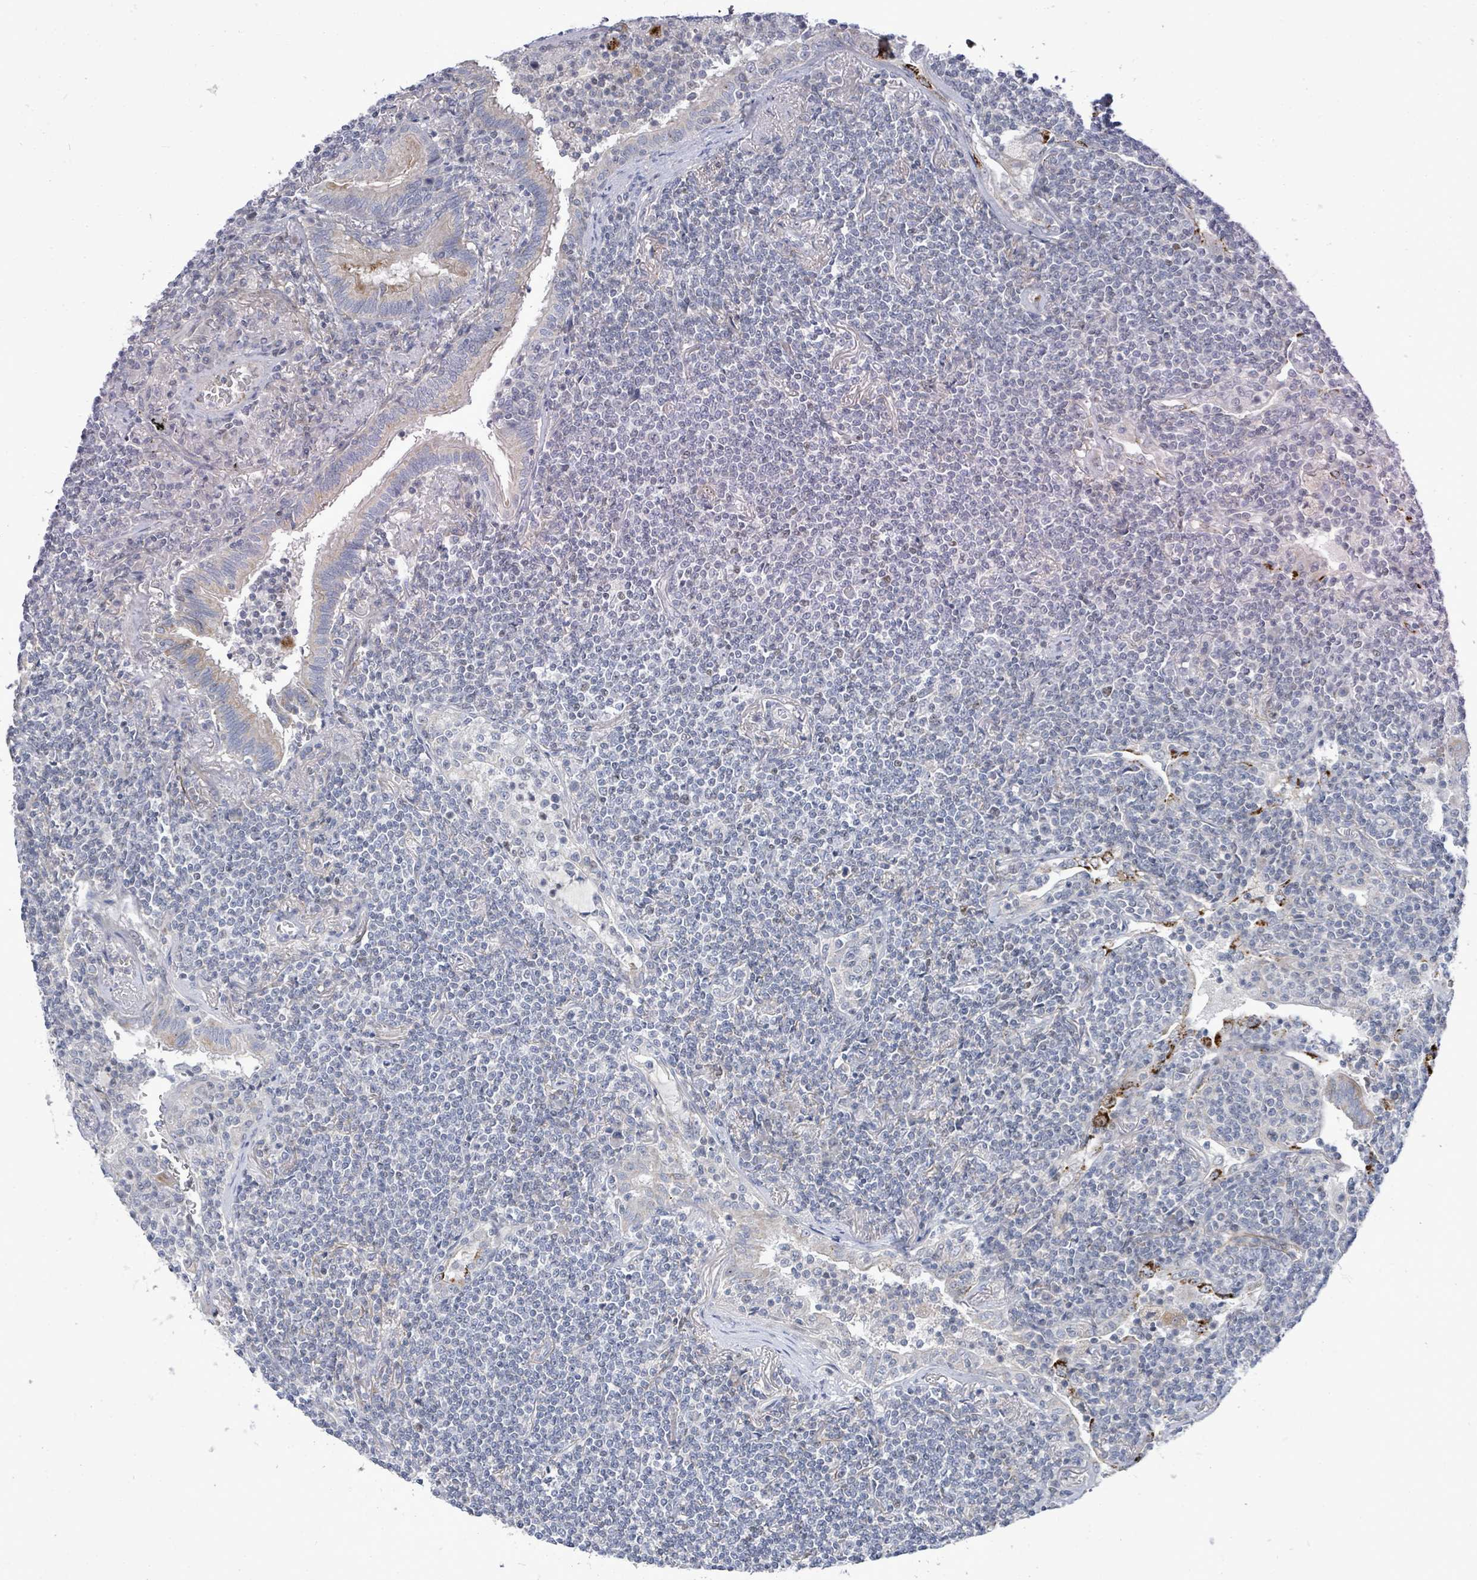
{"staining": {"intensity": "negative", "quantity": "none", "location": "none"}, "tissue": "lymphoma", "cell_type": "Tumor cells", "image_type": "cancer", "snomed": [{"axis": "morphology", "description": "Malignant lymphoma, non-Hodgkin's type, Low grade"}, {"axis": "topography", "description": "Lung"}], "caption": "Tumor cells show no significant protein expression in lymphoma.", "gene": "ZFPM1", "patient": {"sex": "female", "age": 71}}